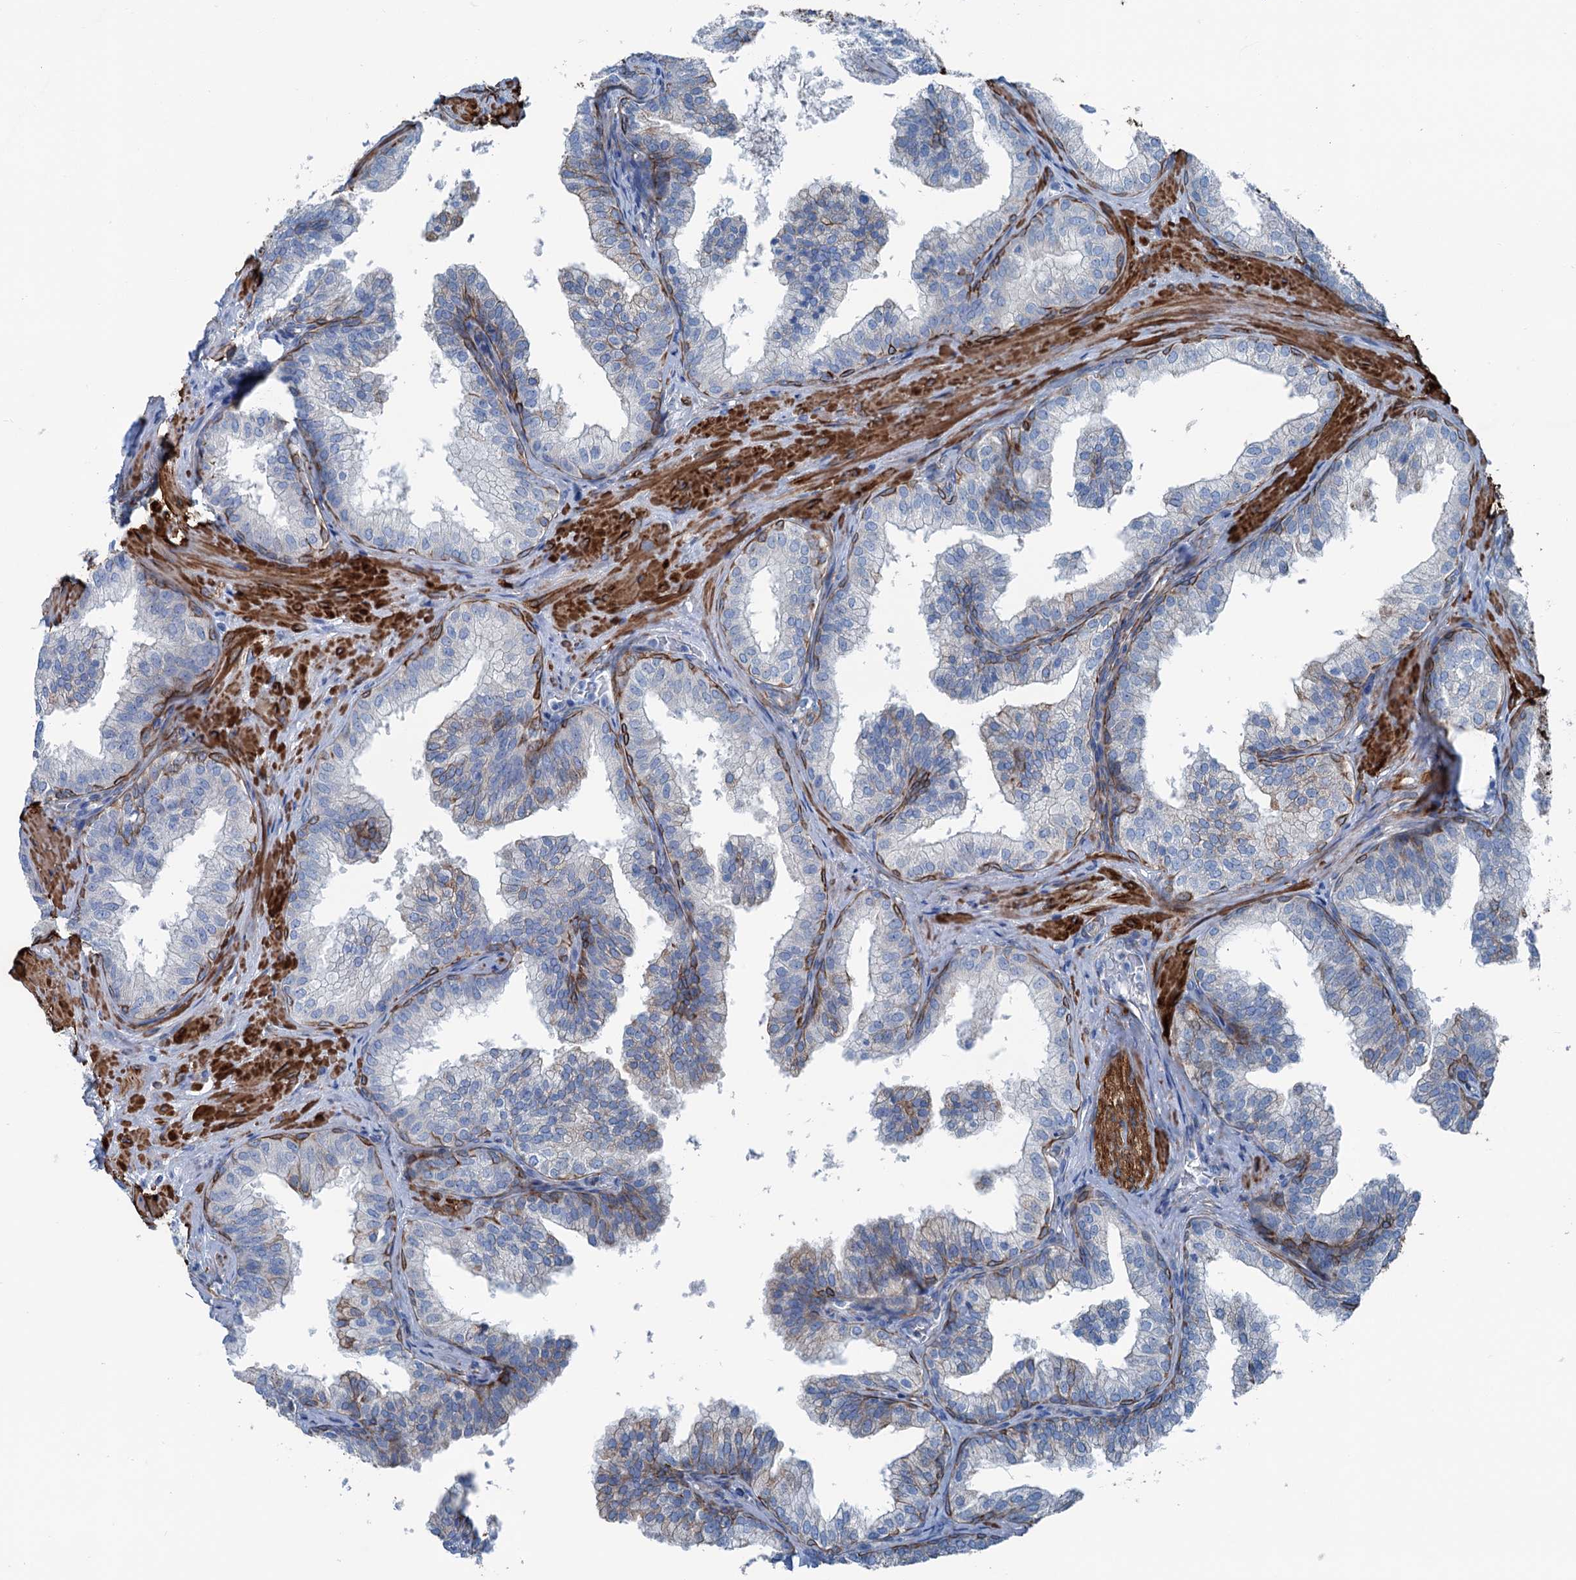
{"staining": {"intensity": "negative", "quantity": "none", "location": "none"}, "tissue": "prostate", "cell_type": "Glandular cells", "image_type": "normal", "snomed": [{"axis": "morphology", "description": "Normal tissue, NOS"}, {"axis": "topography", "description": "Prostate"}], "caption": "Protein analysis of normal prostate demonstrates no significant positivity in glandular cells.", "gene": "CALCOCO1", "patient": {"sex": "male", "age": 60}}